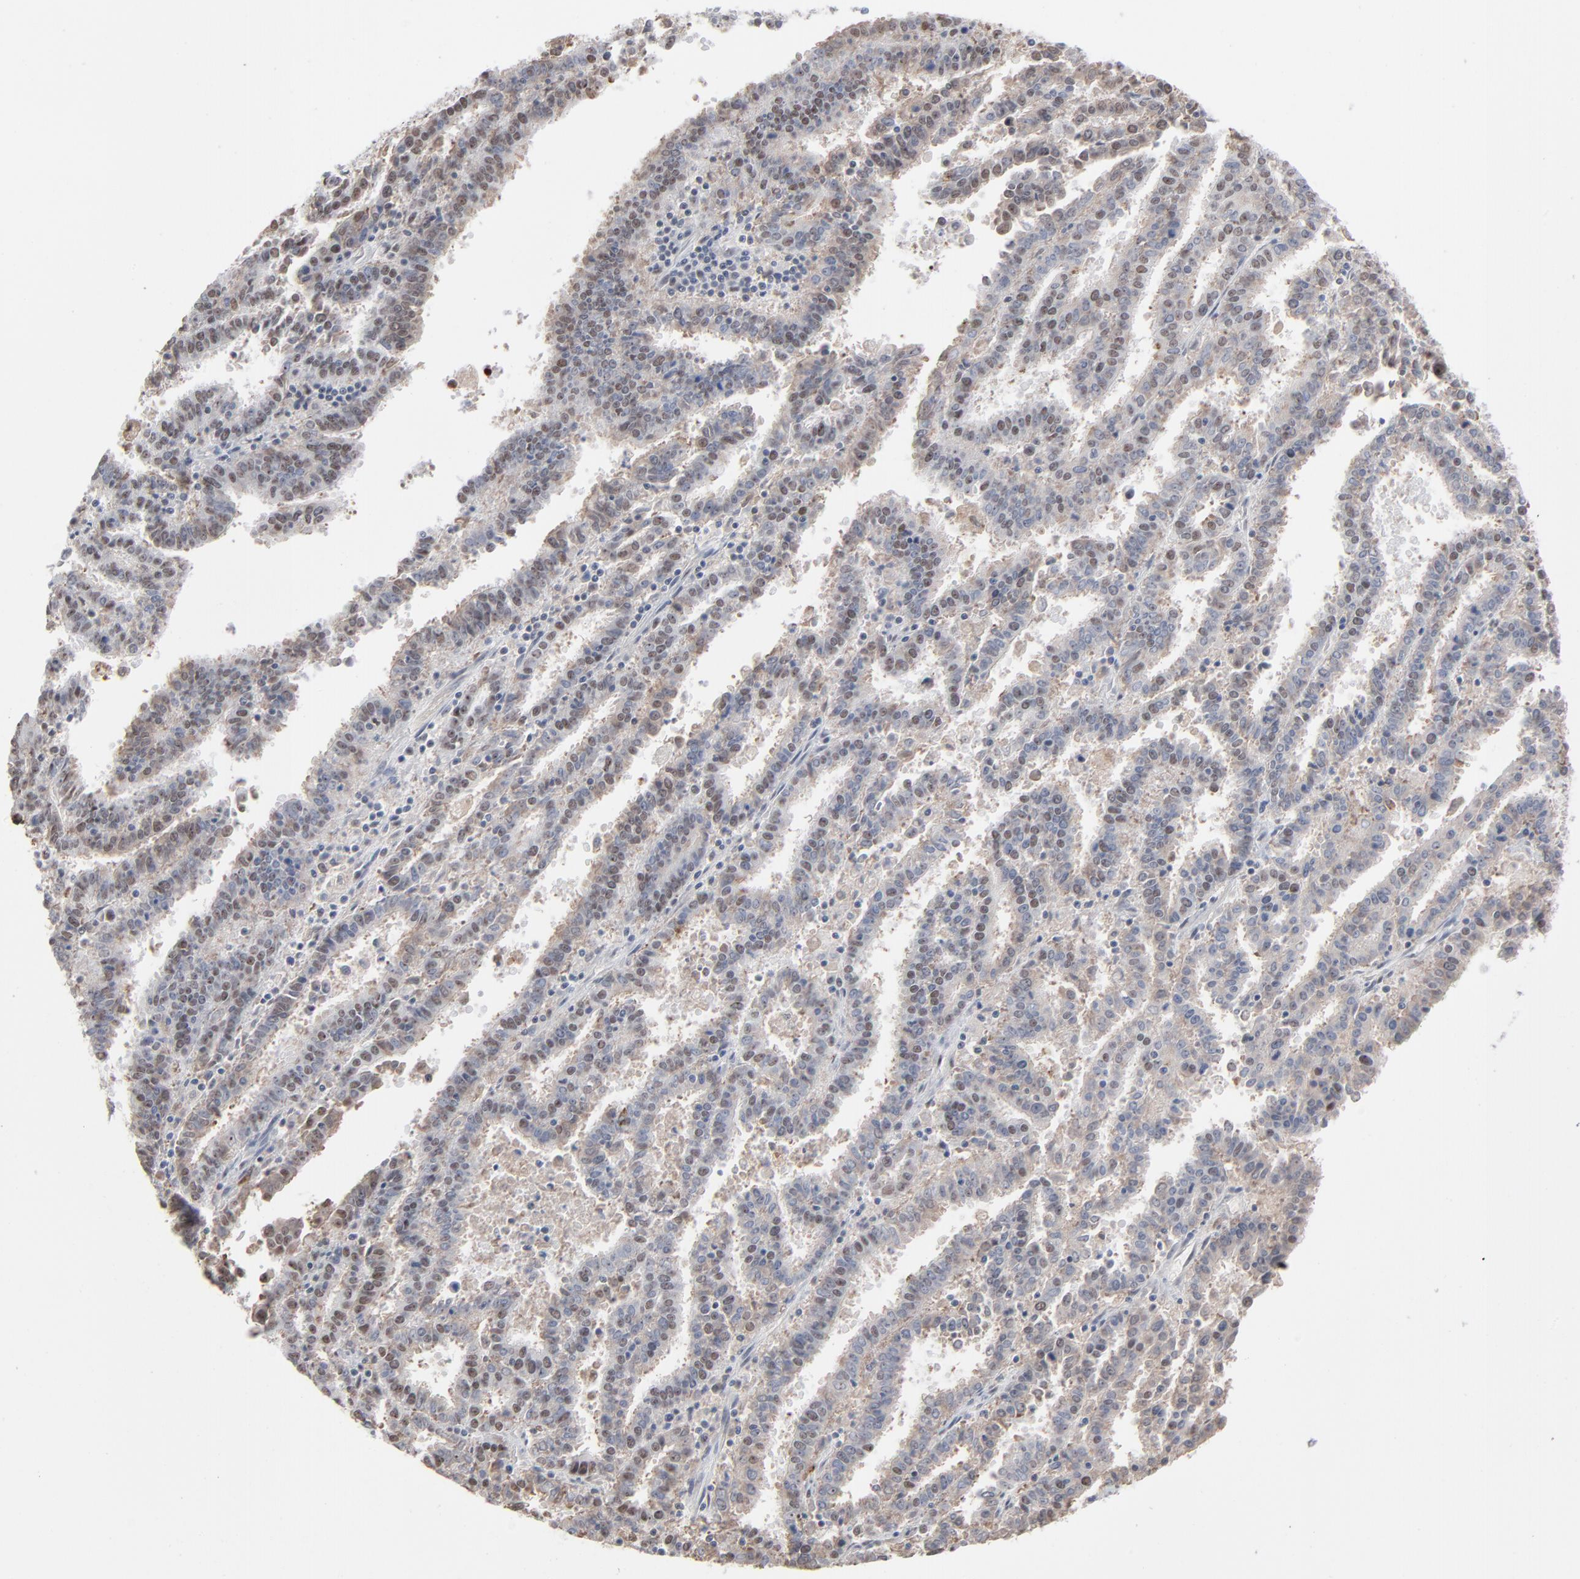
{"staining": {"intensity": "weak", "quantity": ">75%", "location": "nuclear"}, "tissue": "endometrial cancer", "cell_type": "Tumor cells", "image_type": "cancer", "snomed": [{"axis": "morphology", "description": "Adenocarcinoma, NOS"}, {"axis": "topography", "description": "Uterus"}], "caption": "Endometrial adenocarcinoma tissue displays weak nuclear expression in approximately >75% of tumor cells", "gene": "MPHOSPH6", "patient": {"sex": "female", "age": 83}}